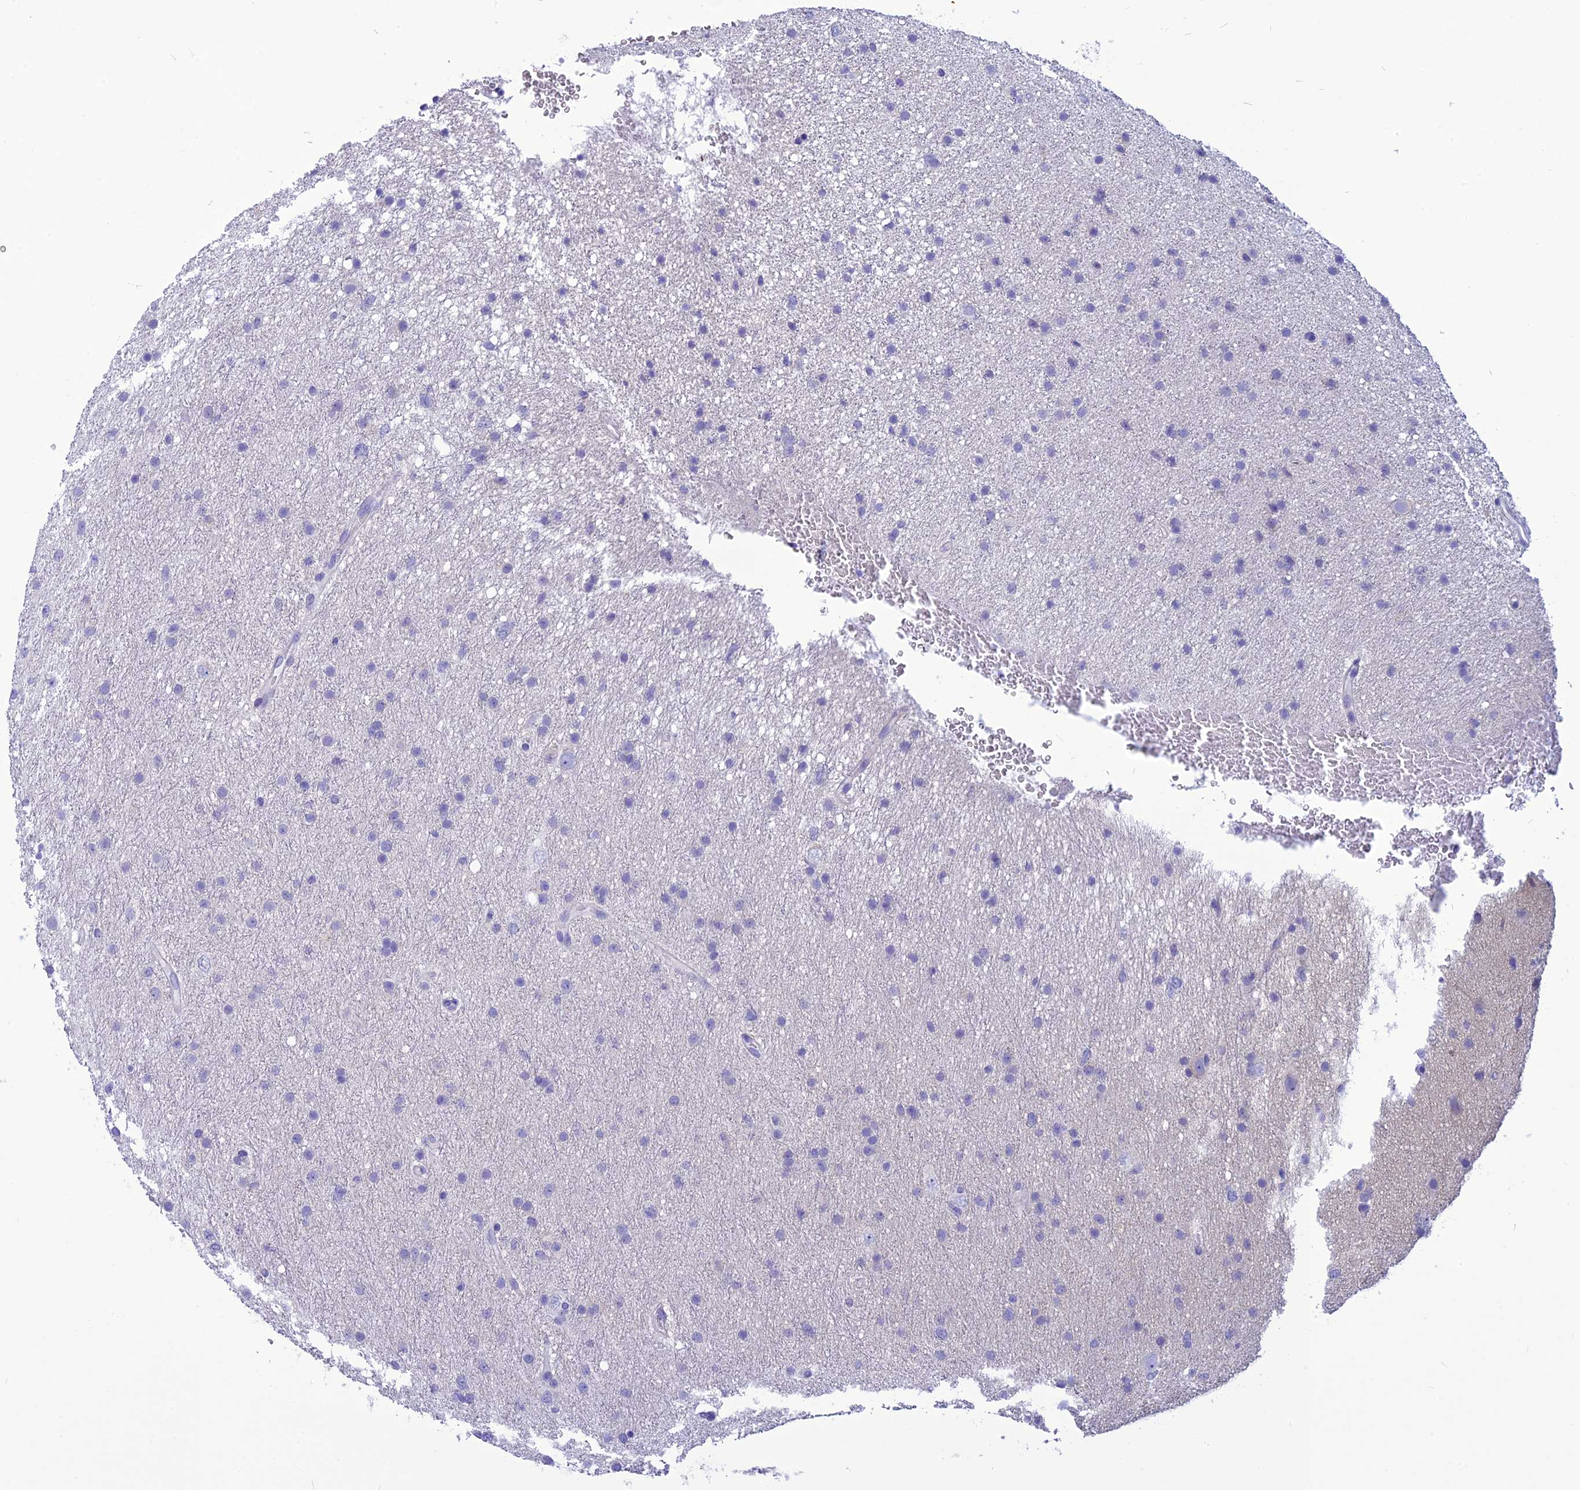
{"staining": {"intensity": "negative", "quantity": "none", "location": "none"}, "tissue": "glioma", "cell_type": "Tumor cells", "image_type": "cancer", "snomed": [{"axis": "morphology", "description": "Glioma, malignant, Low grade"}, {"axis": "topography", "description": "Cerebral cortex"}], "caption": "Immunohistochemical staining of glioma reveals no significant staining in tumor cells.", "gene": "BBS2", "patient": {"sex": "female", "age": 39}}